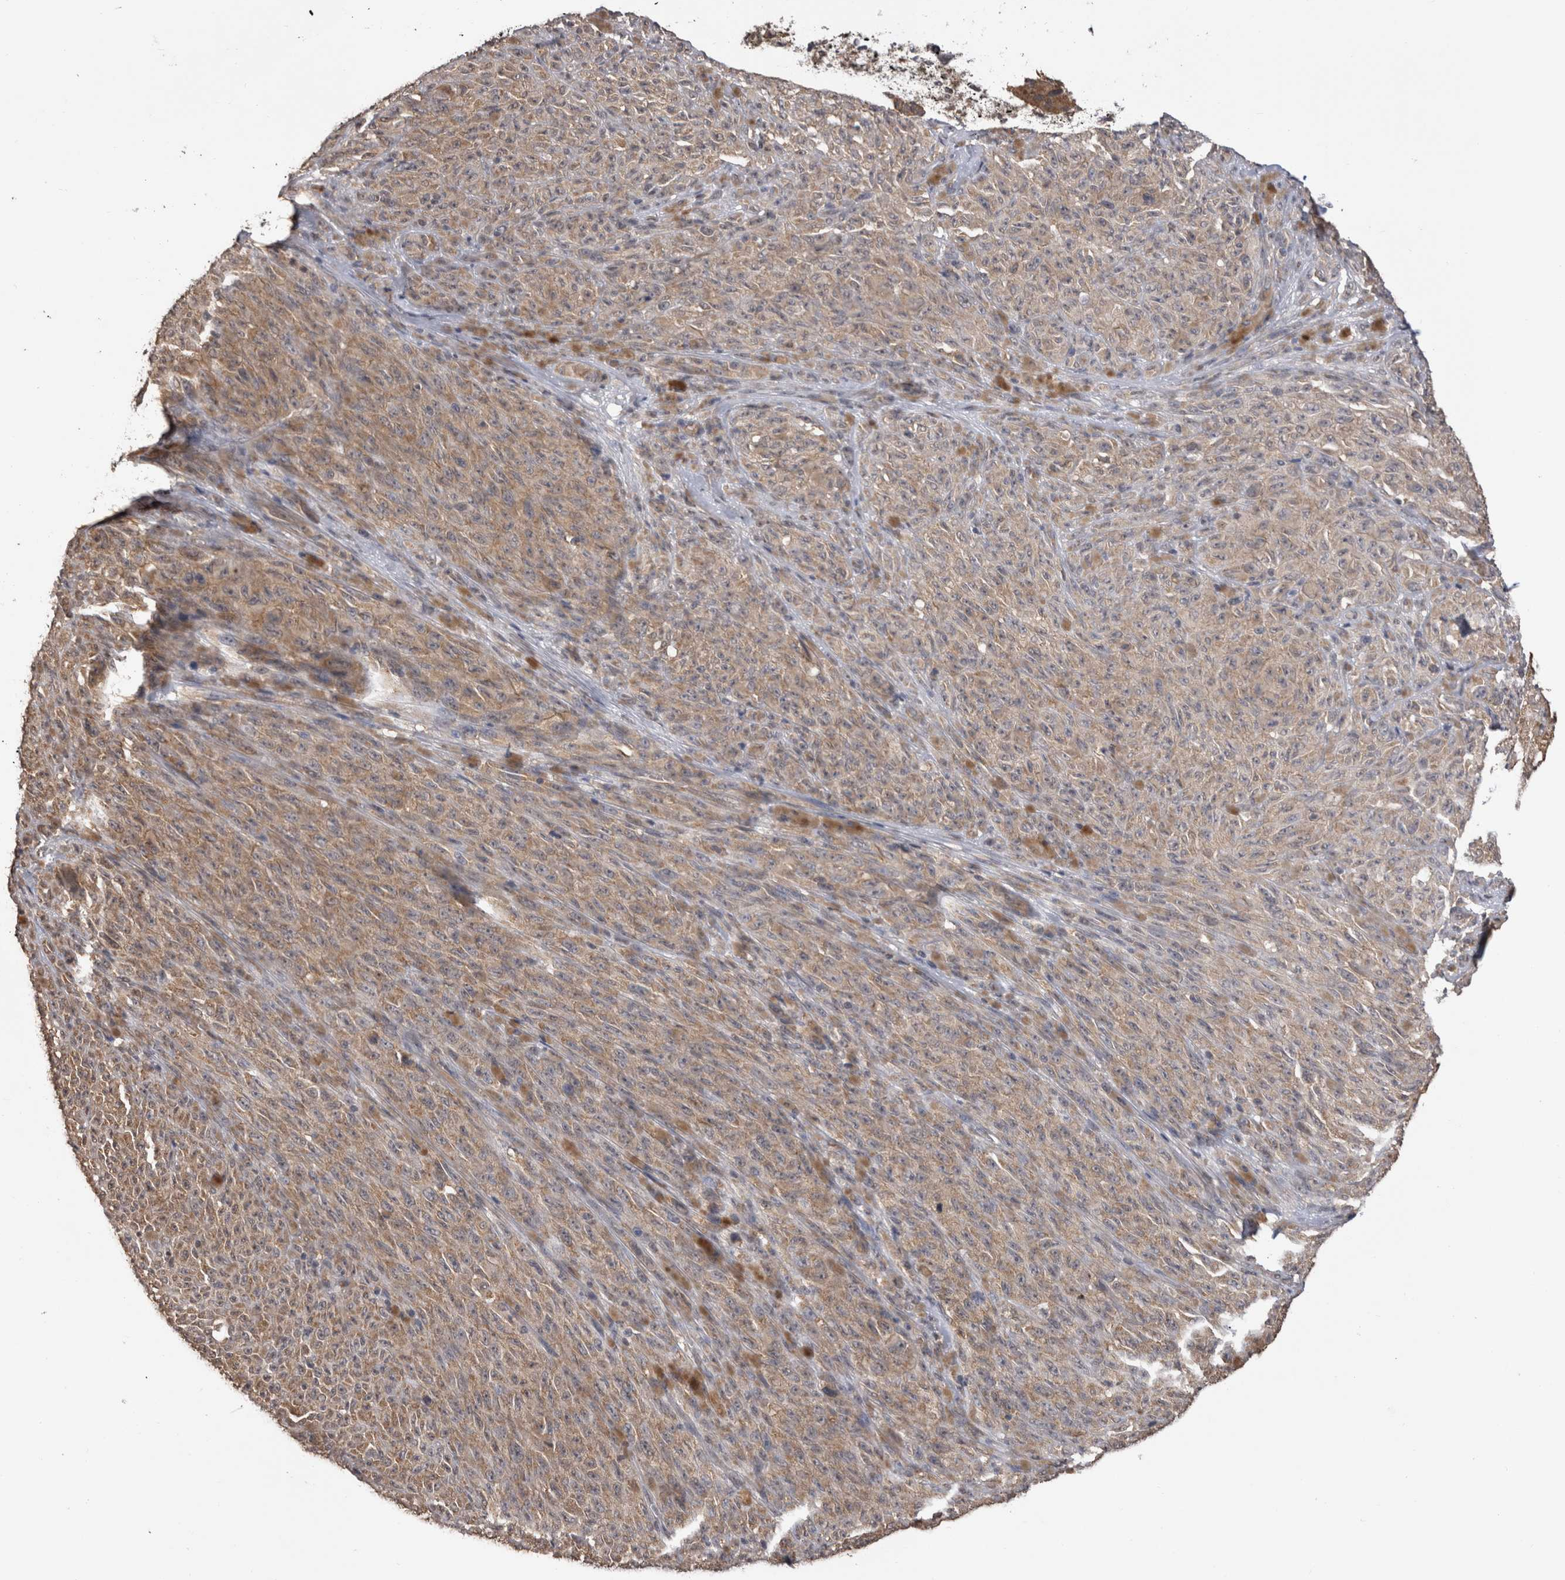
{"staining": {"intensity": "weak", "quantity": ">75%", "location": "cytoplasmic/membranous"}, "tissue": "melanoma", "cell_type": "Tumor cells", "image_type": "cancer", "snomed": [{"axis": "morphology", "description": "Malignant melanoma, NOS"}, {"axis": "topography", "description": "Skin"}], "caption": "Weak cytoplasmic/membranous protein positivity is appreciated in approximately >75% of tumor cells in melanoma.", "gene": "PAK4", "patient": {"sex": "female", "age": 82}}